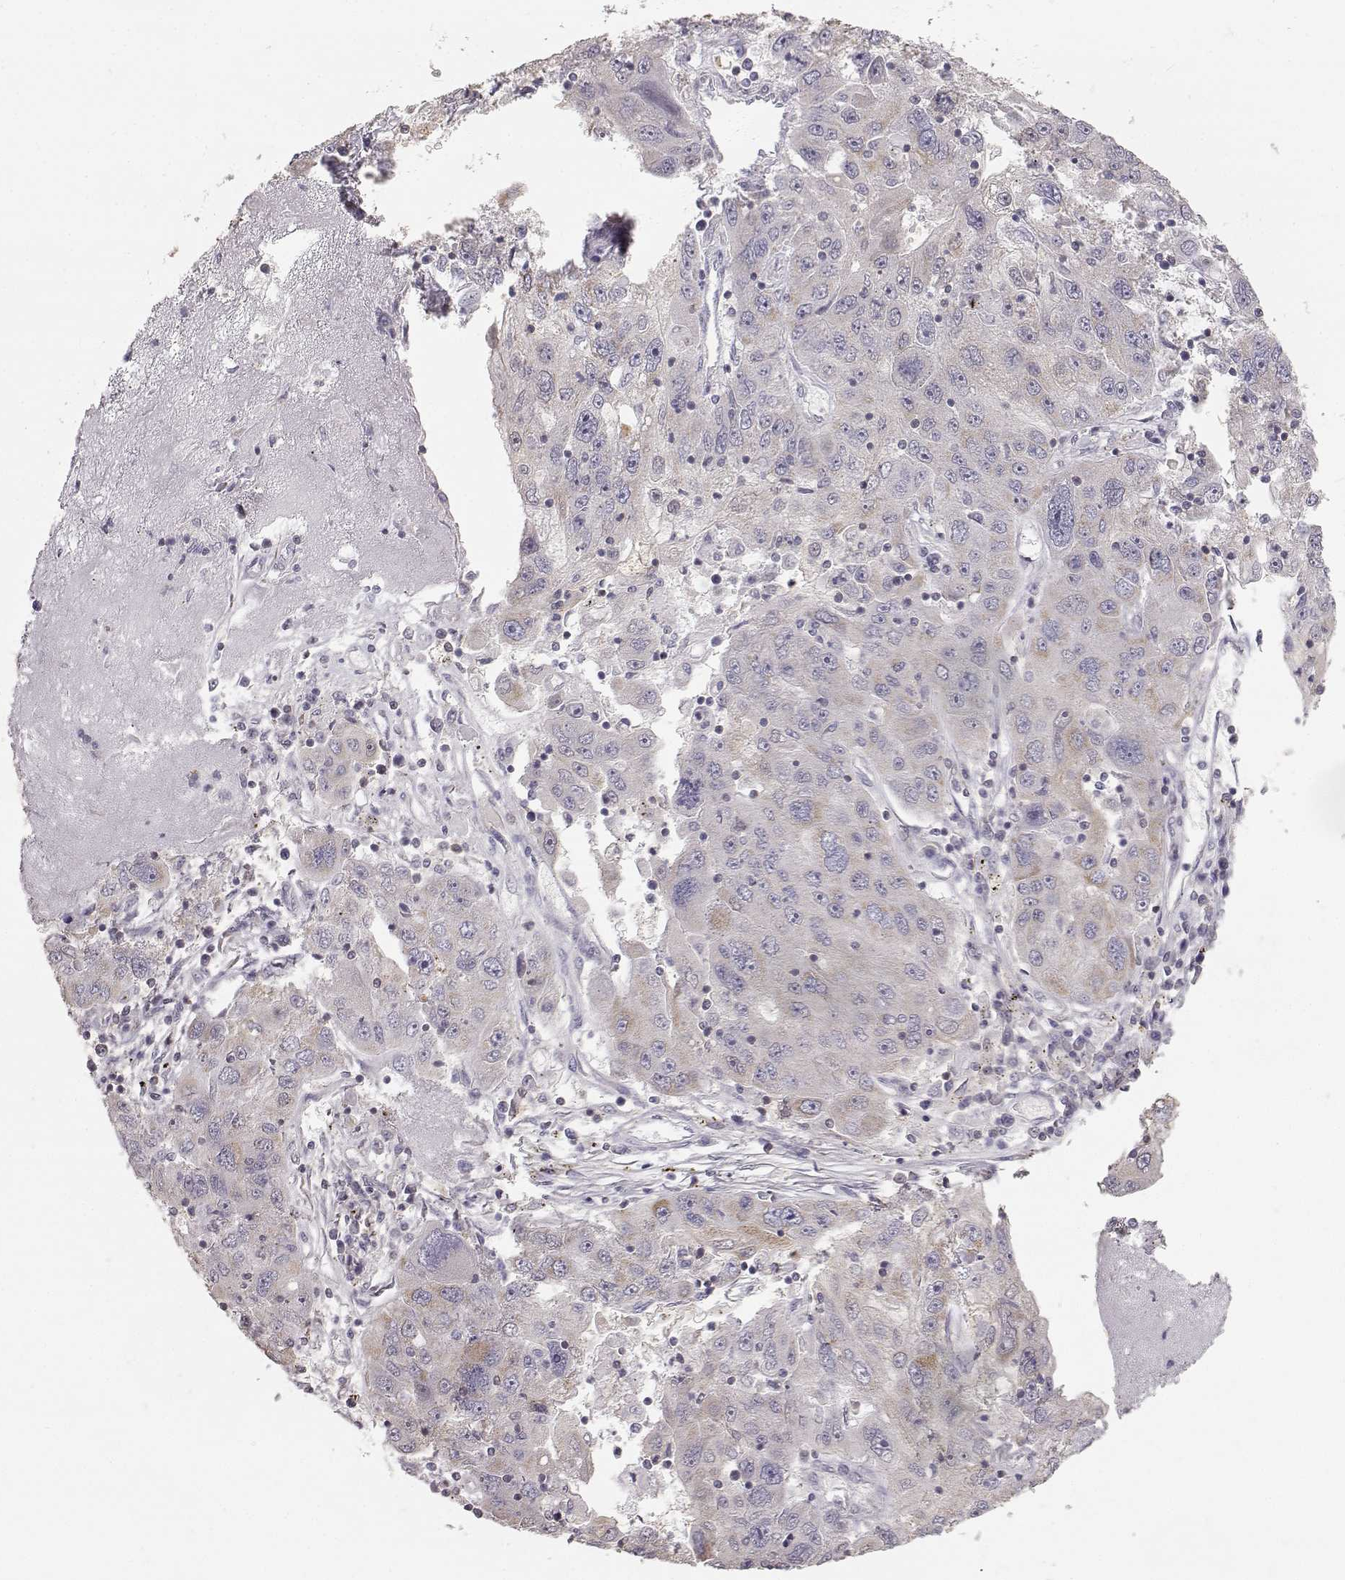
{"staining": {"intensity": "weak", "quantity": "<25%", "location": "cytoplasmic/membranous"}, "tissue": "stomach cancer", "cell_type": "Tumor cells", "image_type": "cancer", "snomed": [{"axis": "morphology", "description": "Adenocarcinoma, NOS"}, {"axis": "topography", "description": "Stomach"}], "caption": "Stomach adenocarcinoma was stained to show a protein in brown. There is no significant staining in tumor cells.", "gene": "GRAP2", "patient": {"sex": "male", "age": 56}}